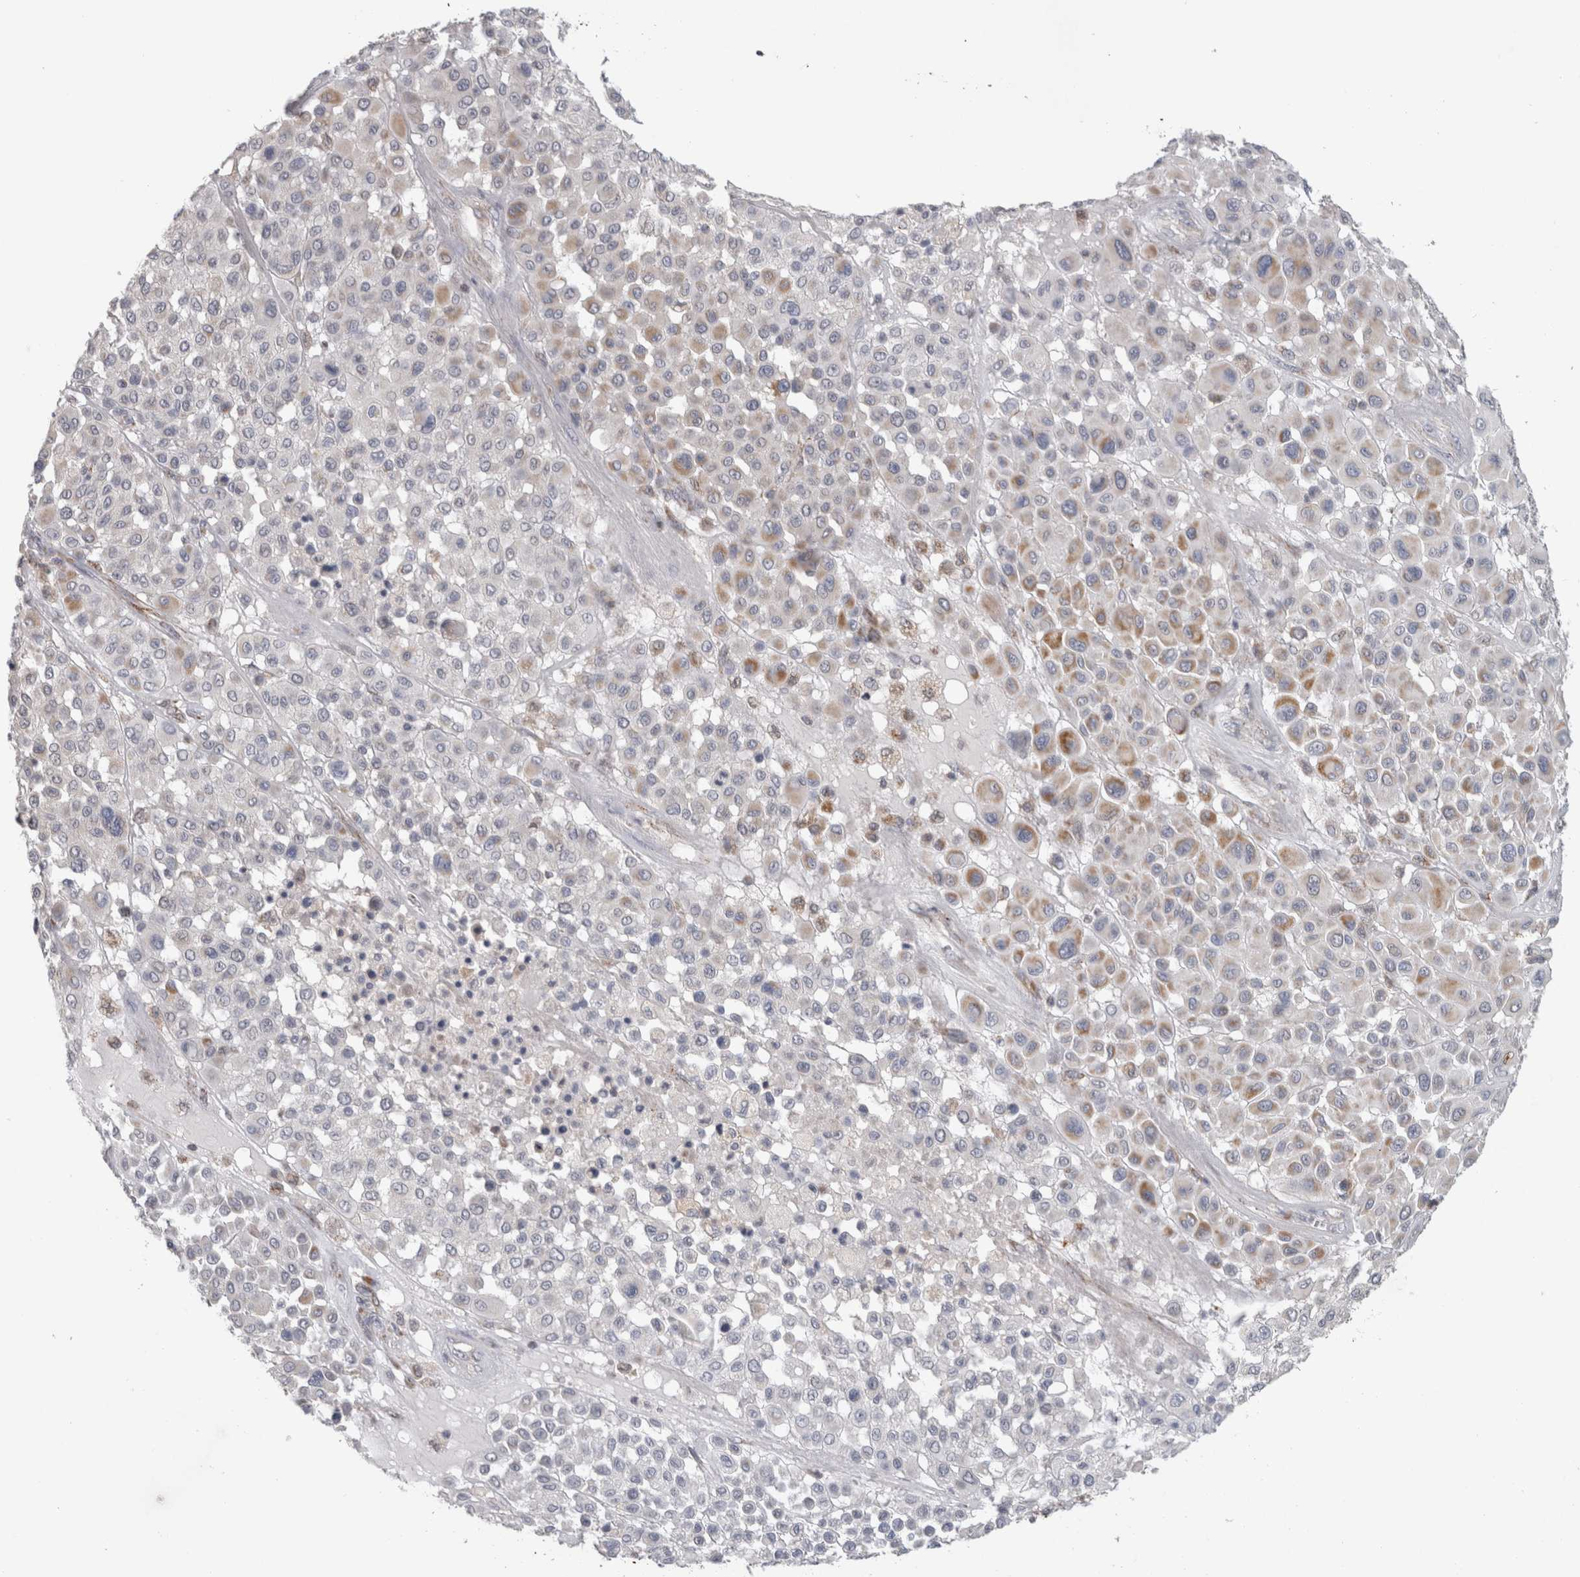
{"staining": {"intensity": "moderate", "quantity": "<25%", "location": "cytoplasmic/membranous"}, "tissue": "melanoma", "cell_type": "Tumor cells", "image_type": "cancer", "snomed": [{"axis": "morphology", "description": "Malignant melanoma, Metastatic site"}, {"axis": "topography", "description": "Soft tissue"}], "caption": "Human melanoma stained for a protein (brown) exhibits moderate cytoplasmic/membranous positive staining in approximately <25% of tumor cells.", "gene": "RAB18", "patient": {"sex": "male", "age": 41}}